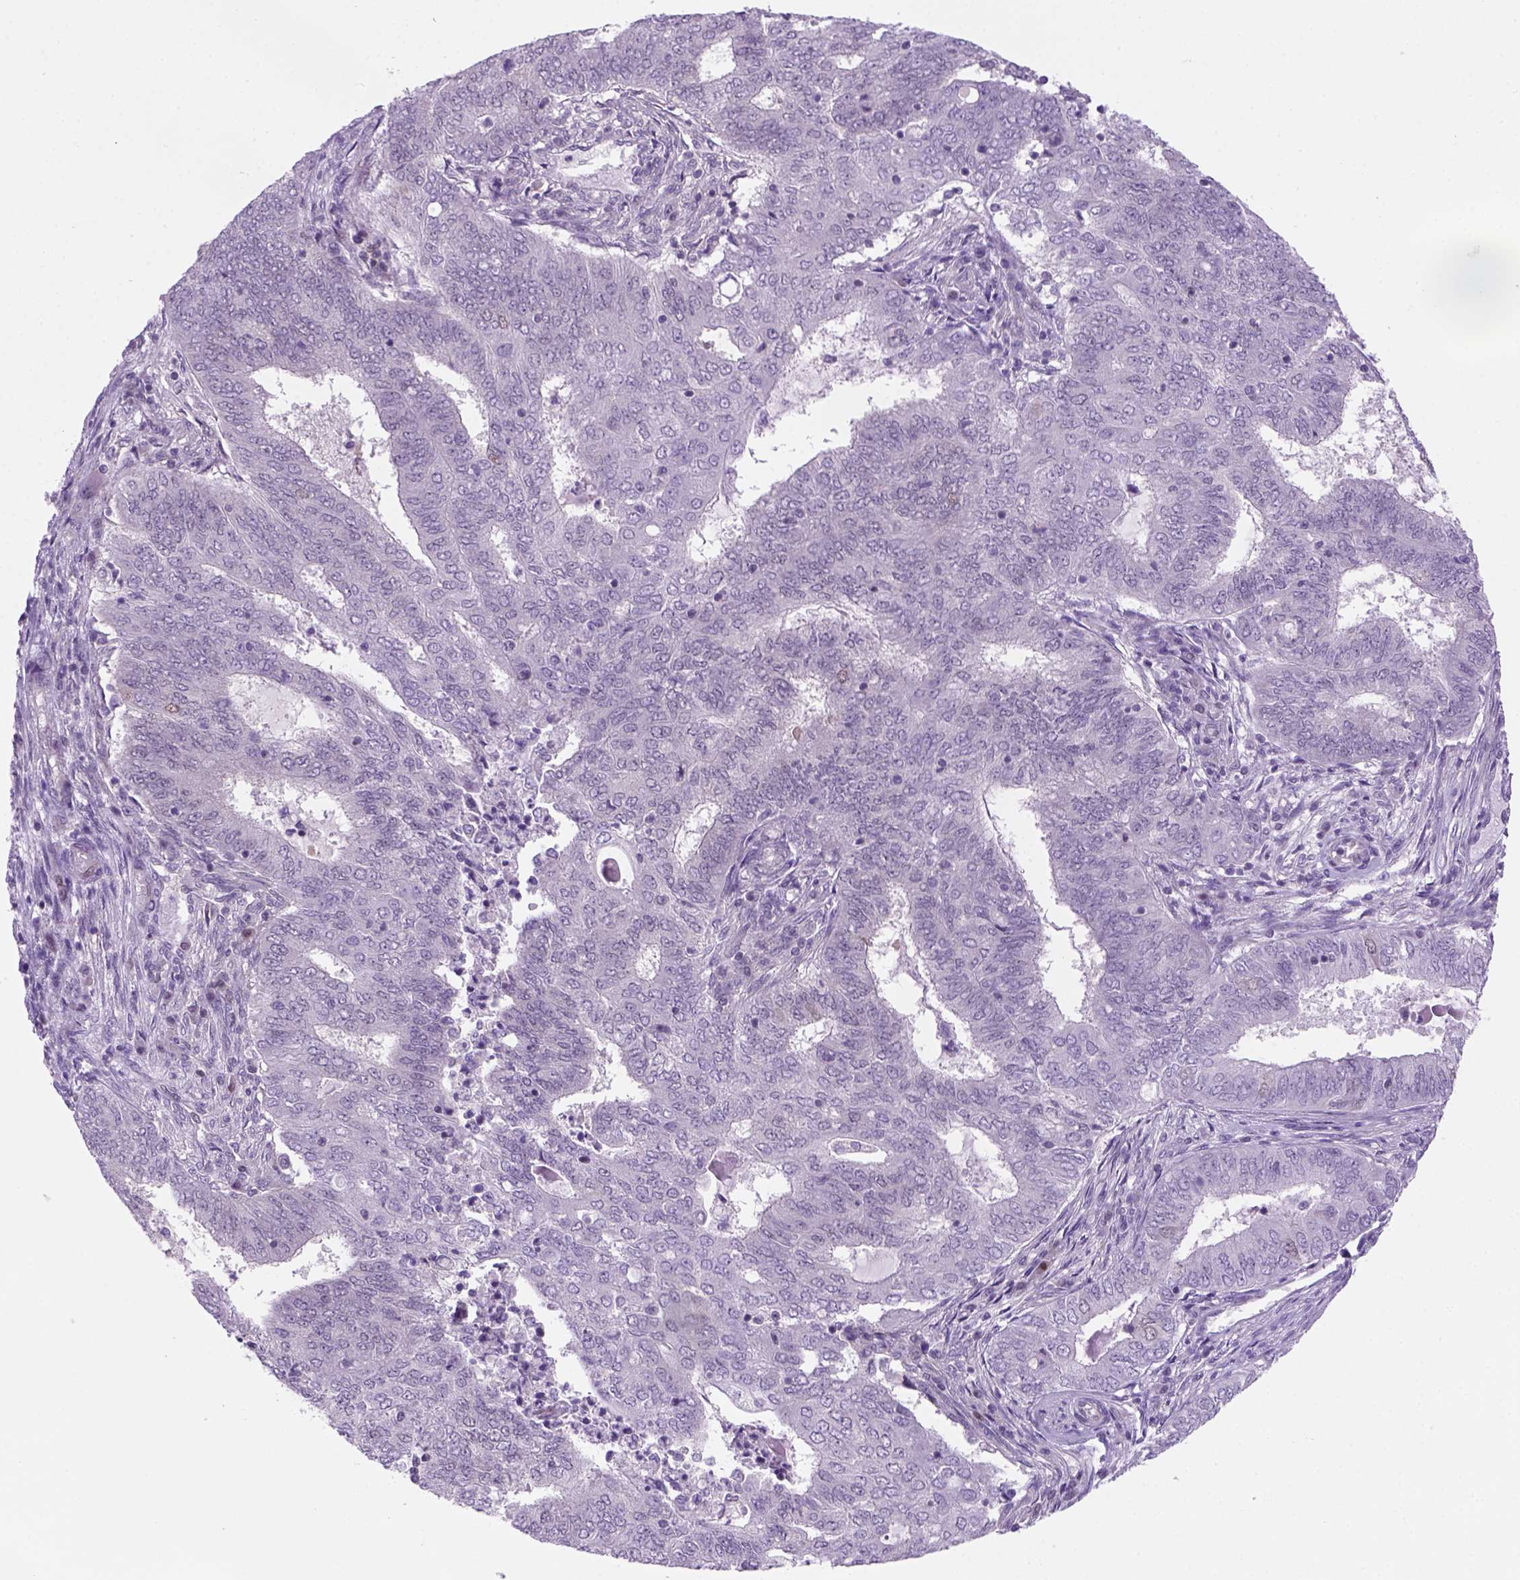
{"staining": {"intensity": "negative", "quantity": "none", "location": "none"}, "tissue": "endometrial cancer", "cell_type": "Tumor cells", "image_type": "cancer", "snomed": [{"axis": "morphology", "description": "Adenocarcinoma, NOS"}, {"axis": "topography", "description": "Endometrium"}], "caption": "Tumor cells are negative for protein expression in human endometrial adenocarcinoma.", "gene": "MGMT", "patient": {"sex": "female", "age": 62}}